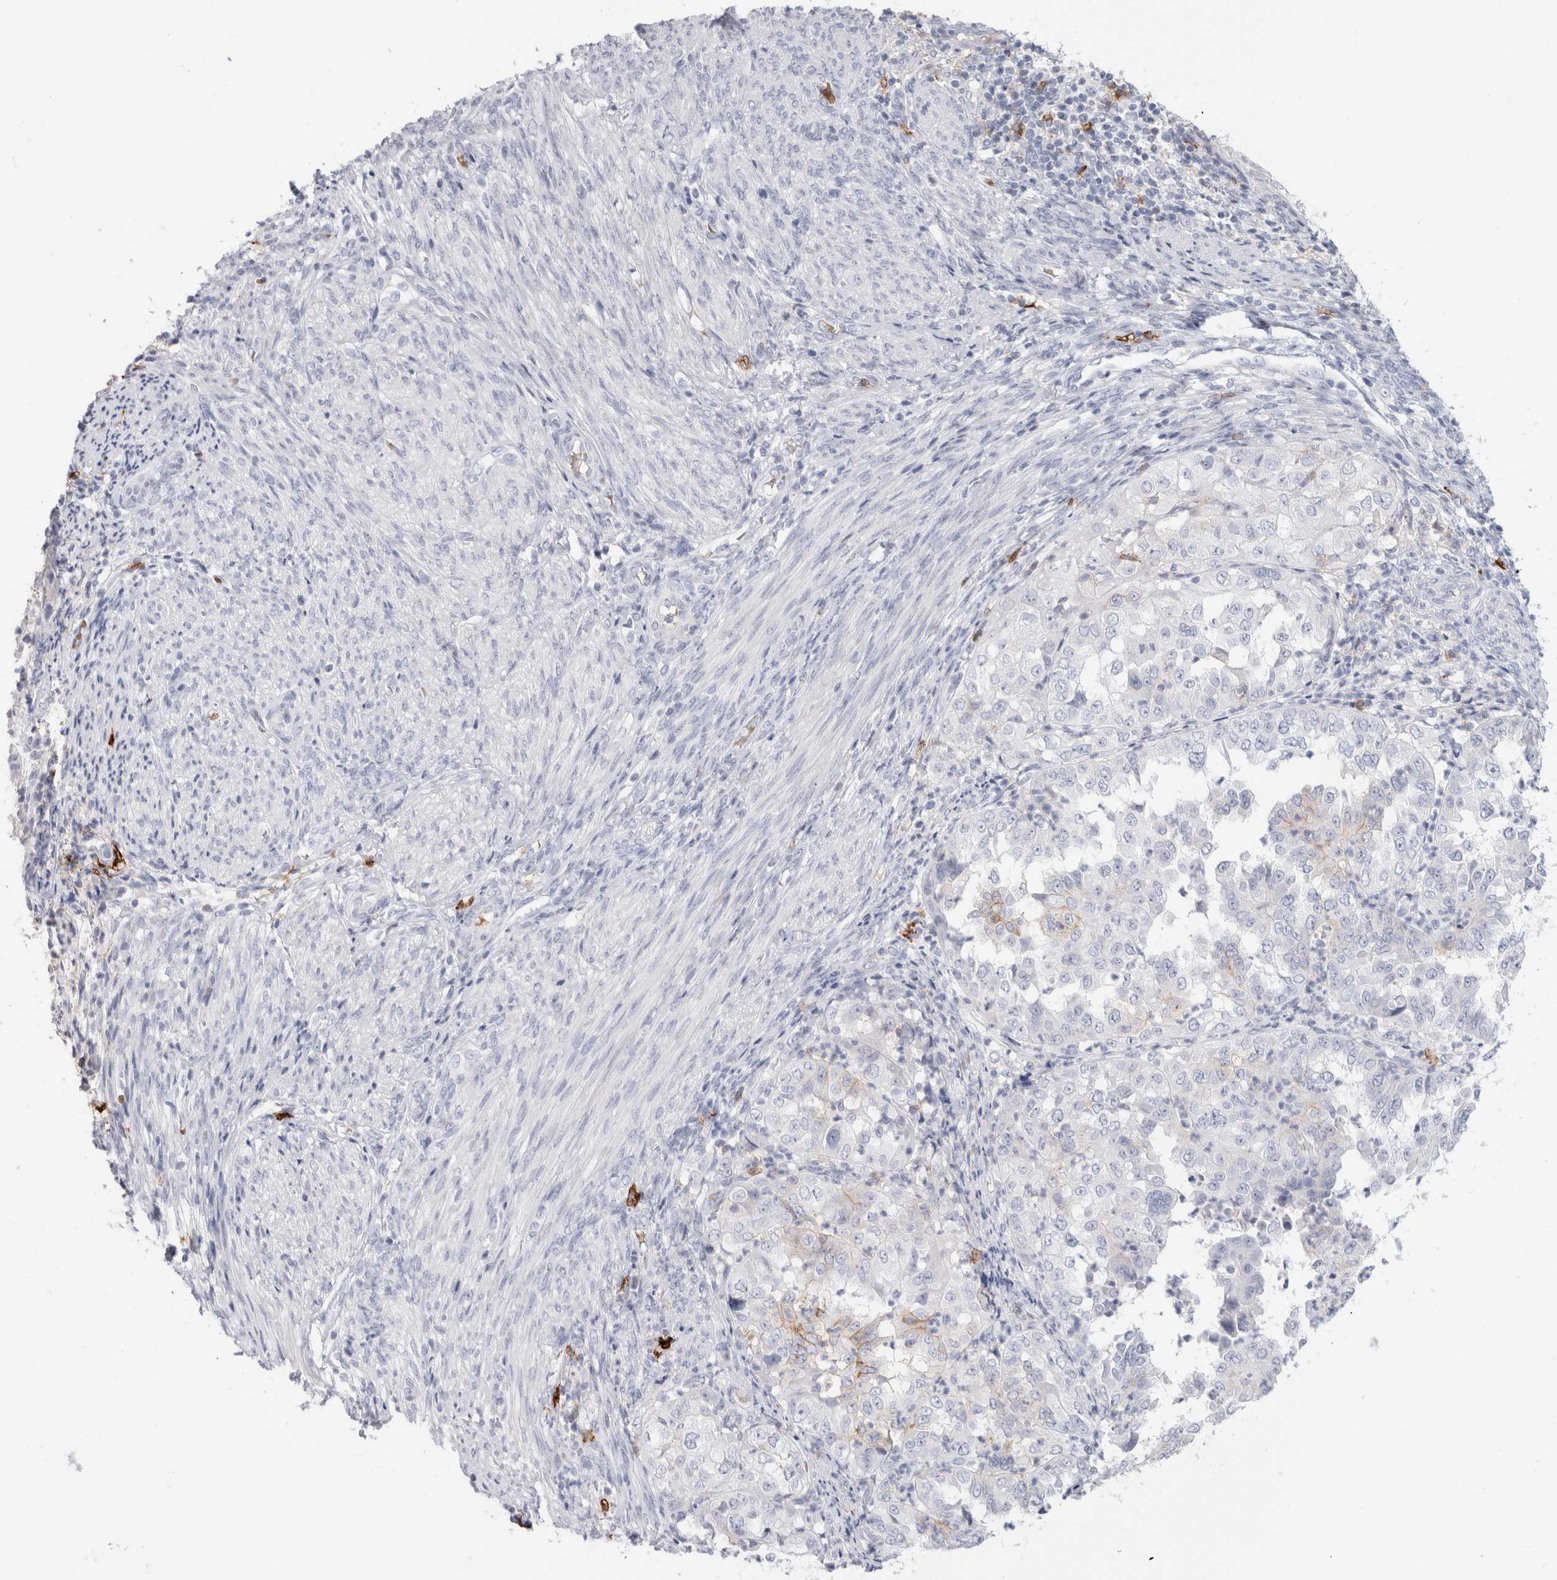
{"staining": {"intensity": "weak", "quantity": "<25%", "location": "cytoplasmic/membranous"}, "tissue": "endometrial cancer", "cell_type": "Tumor cells", "image_type": "cancer", "snomed": [{"axis": "morphology", "description": "Adenocarcinoma, NOS"}, {"axis": "topography", "description": "Endometrium"}], "caption": "Tumor cells show no significant expression in endometrial cancer (adenocarcinoma).", "gene": "CD38", "patient": {"sex": "female", "age": 85}}